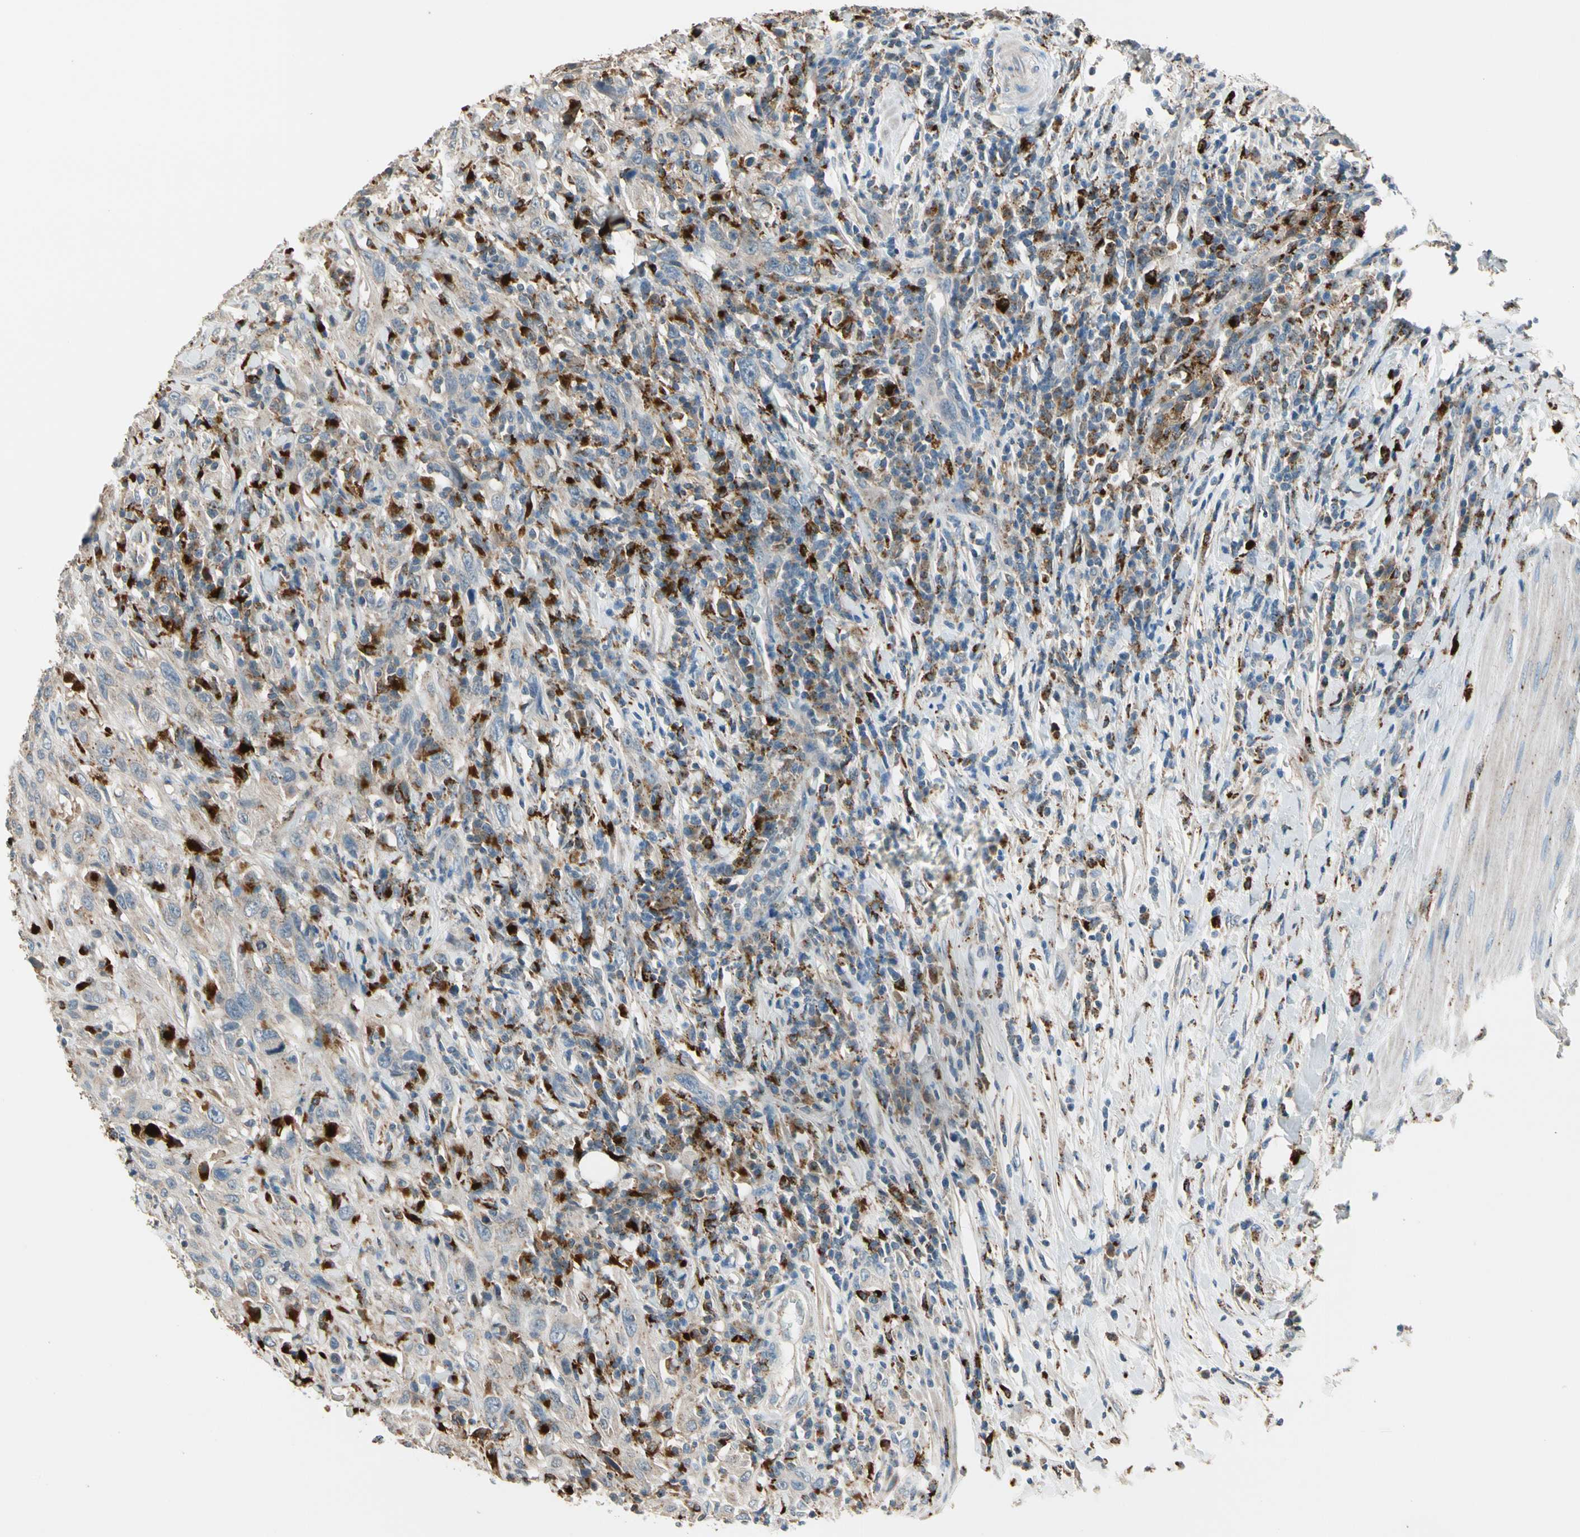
{"staining": {"intensity": "negative", "quantity": "none", "location": "none"}, "tissue": "urothelial cancer", "cell_type": "Tumor cells", "image_type": "cancer", "snomed": [{"axis": "morphology", "description": "Urothelial carcinoma, High grade"}, {"axis": "topography", "description": "Urinary bladder"}], "caption": "The image displays no significant staining in tumor cells of urothelial cancer.", "gene": "GM2A", "patient": {"sex": "male", "age": 61}}